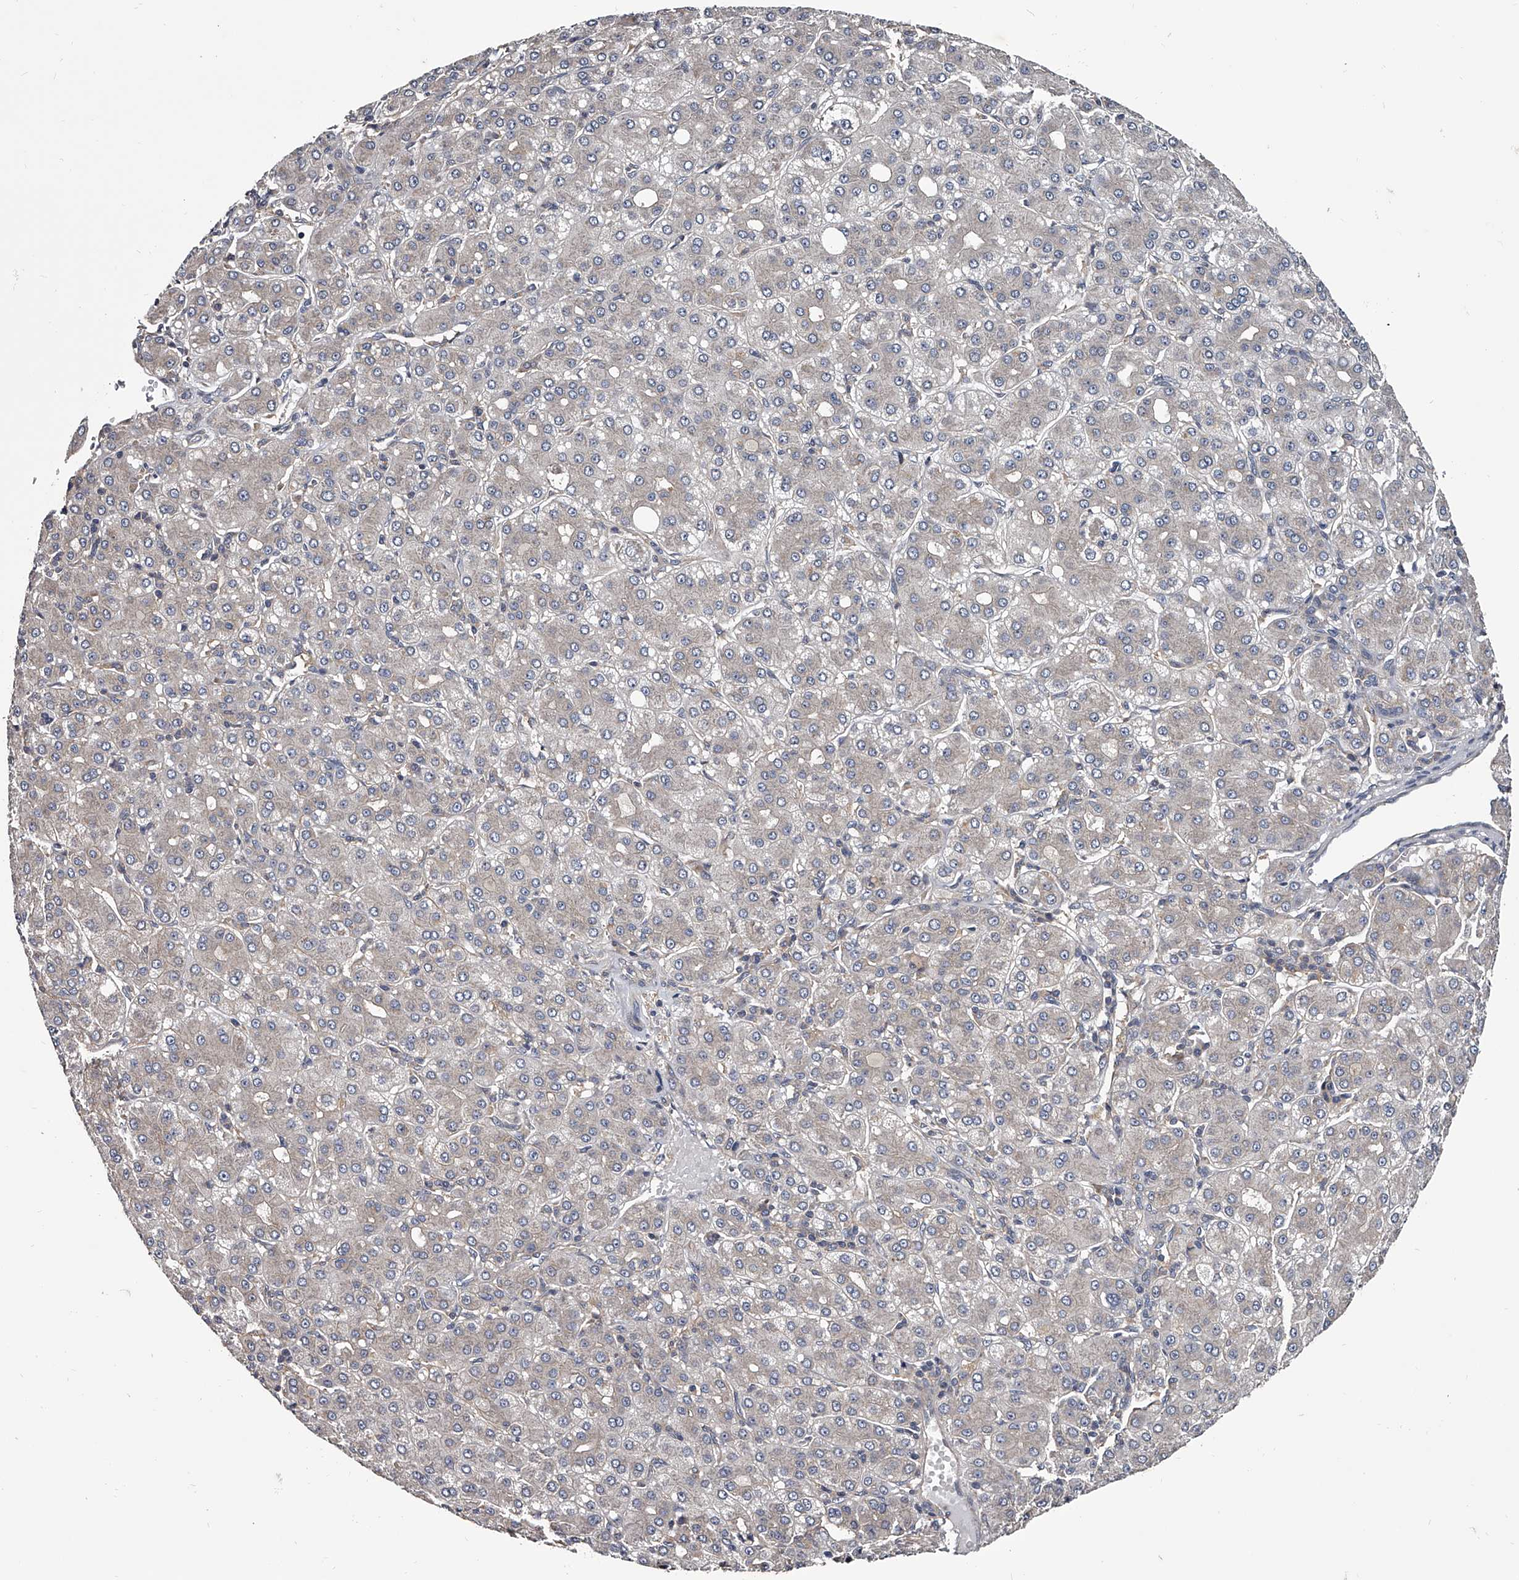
{"staining": {"intensity": "negative", "quantity": "none", "location": "none"}, "tissue": "liver cancer", "cell_type": "Tumor cells", "image_type": "cancer", "snomed": [{"axis": "morphology", "description": "Carcinoma, Hepatocellular, NOS"}, {"axis": "topography", "description": "Liver"}], "caption": "Immunohistochemistry micrograph of neoplastic tissue: human hepatocellular carcinoma (liver) stained with DAB (3,3'-diaminobenzidine) demonstrates no significant protein positivity in tumor cells.", "gene": "GAPVD1", "patient": {"sex": "male", "age": 65}}